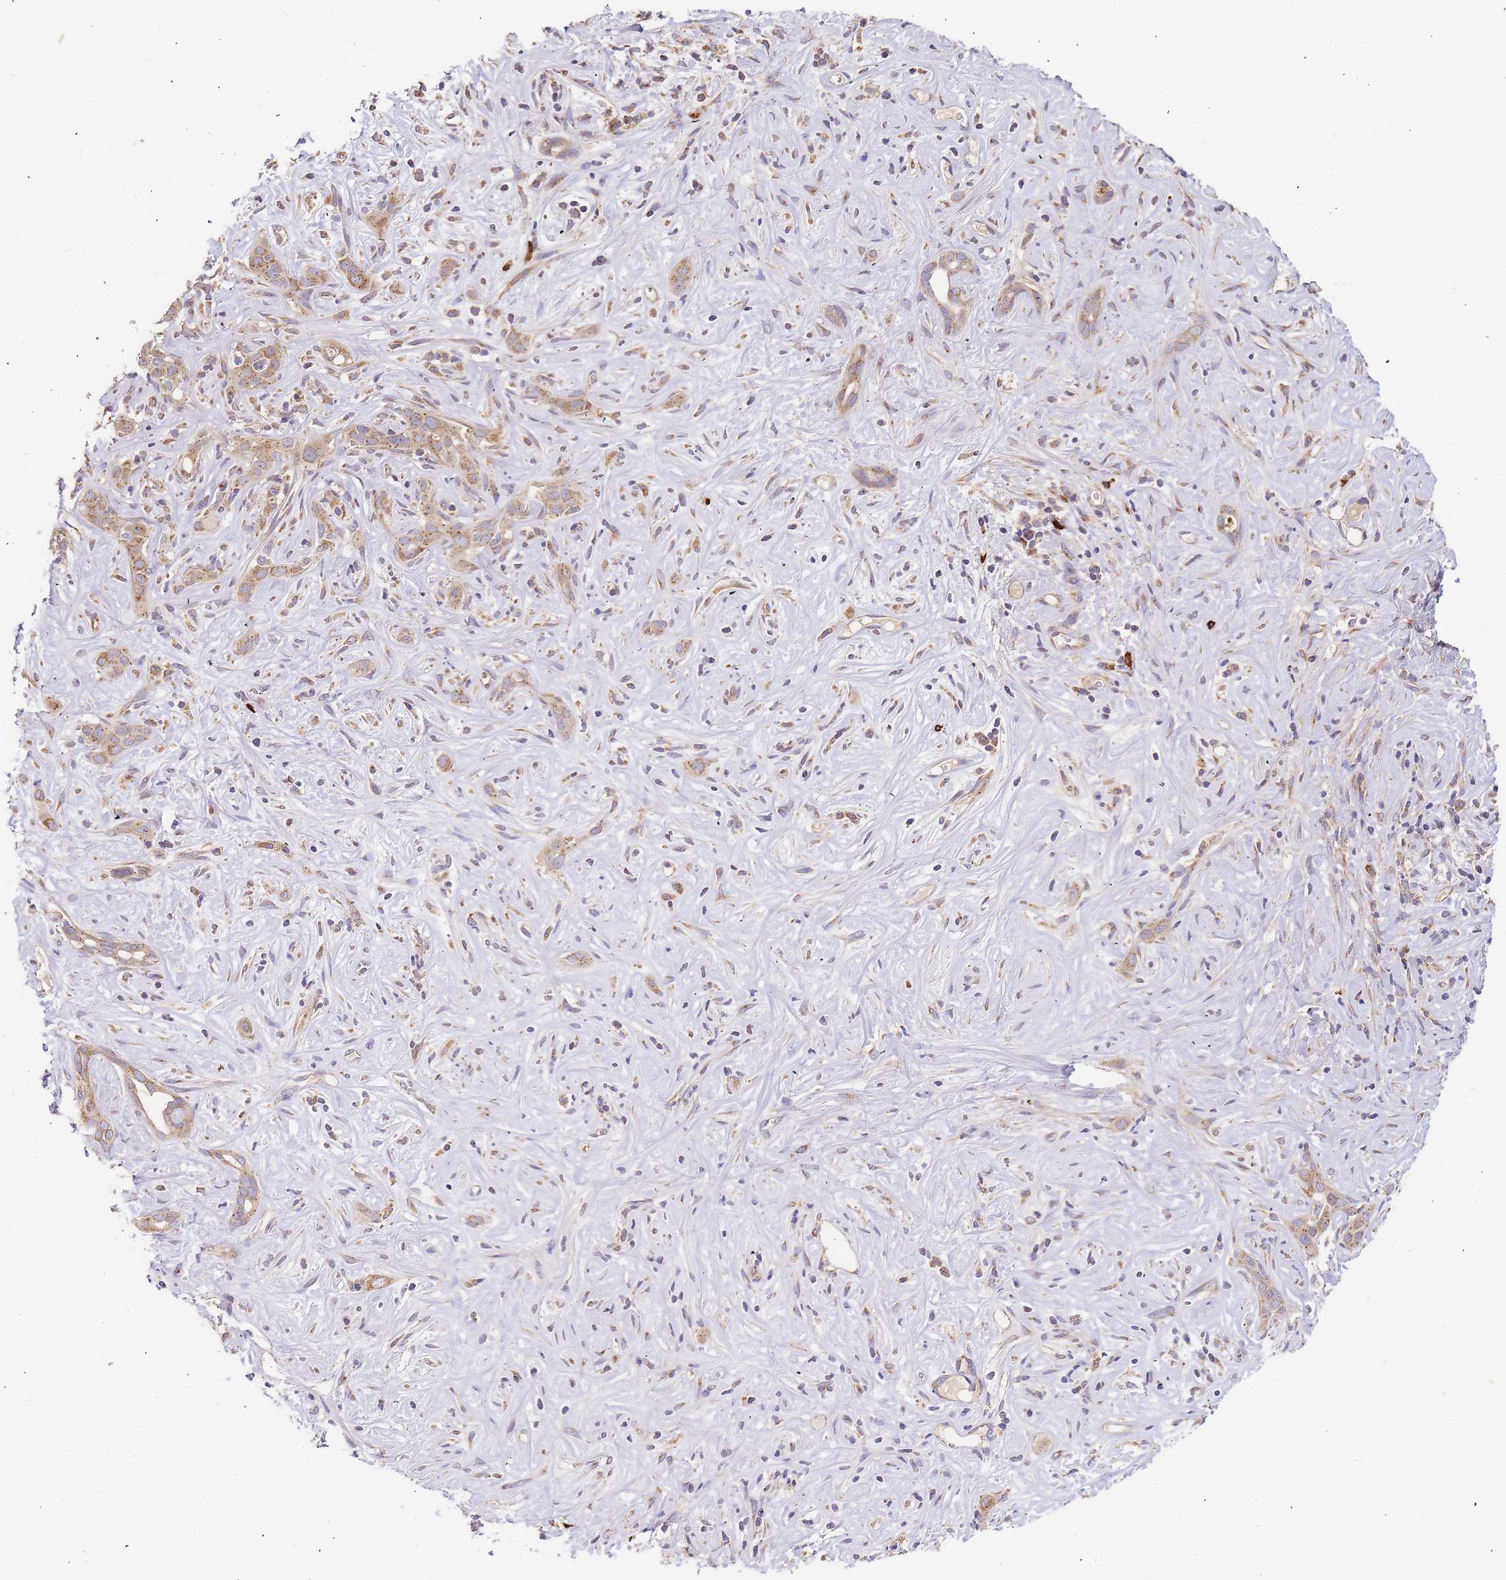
{"staining": {"intensity": "moderate", "quantity": ">75%", "location": "cytoplasmic/membranous"}, "tissue": "liver cancer", "cell_type": "Tumor cells", "image_type": "cancer", "snomed": [{"axis": "morphology", "description": "Cholangiocarcinoma"}, {"axis": "topography", "description": "Liver"}], "caption": "The histopathology image shows a brown stain indicating the presence of a protein in the cytoplasmic/membranous of tumor cells in liver cancer. (DAB IHC with brightfield microscopy, high magnification).", "gene": "ADCY9", "patient": {"sex": "male", "age": 67}}